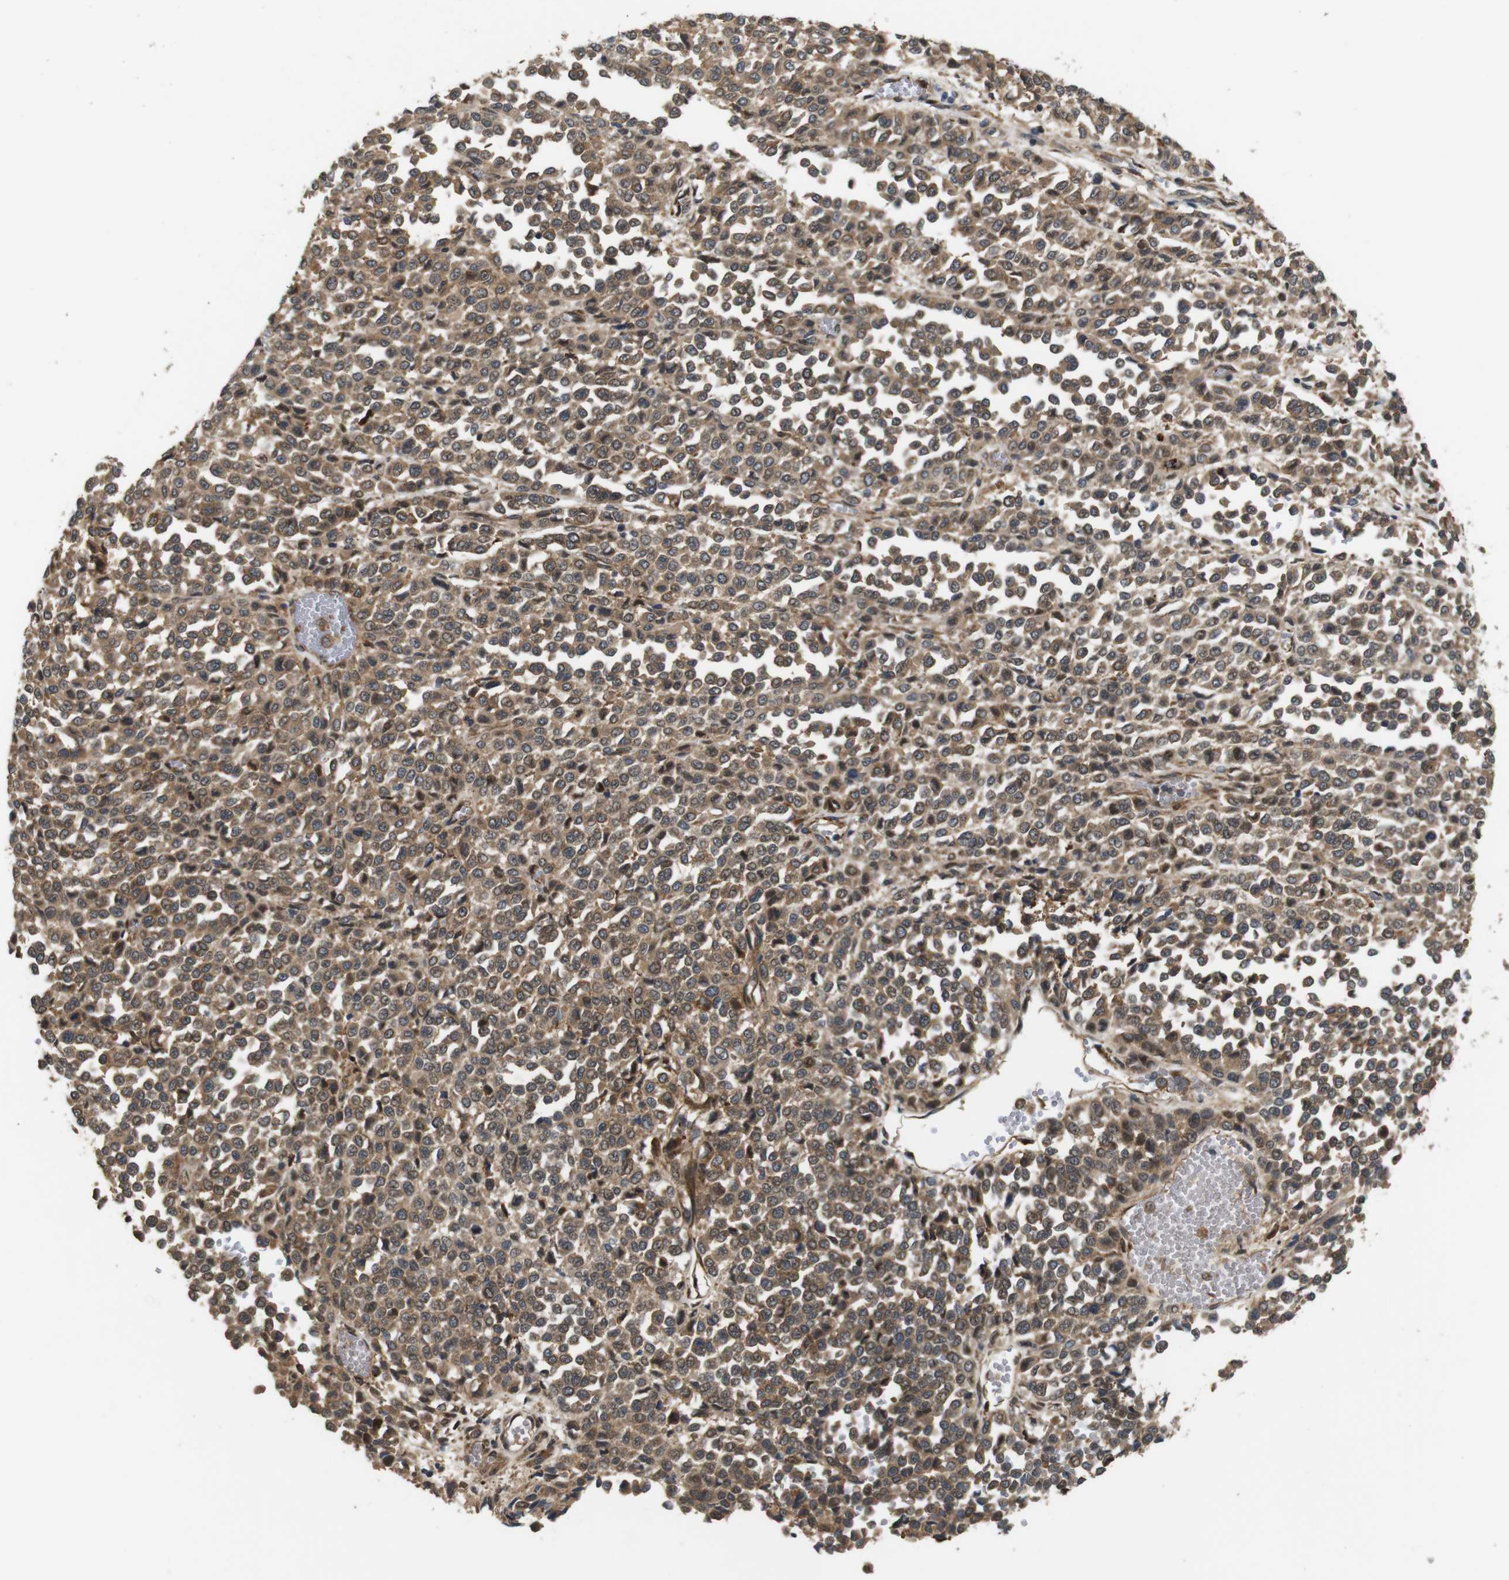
{"staining": {"intensity": "moderate", "quantity": ">75%", "location": "cytoplasmic/membranous"}, "tissue": "melanoma", "cell_type": "Tumor cells", "image_type": "cancer", "snomed": [{"axis": "morphology", "description": "Malignant melanoma, Metastatic site"}, {"axis": "topography", "description": "Pancreas"}], "caption": "IHC micrograph of melanoma stained for a protein (brown), which reveals medium levels of moderate cytoplasmic/membranous expression in about >75% of tumor cells.", "gene": "EPHB2", "patient": {"sex": "female", "age": 30}}